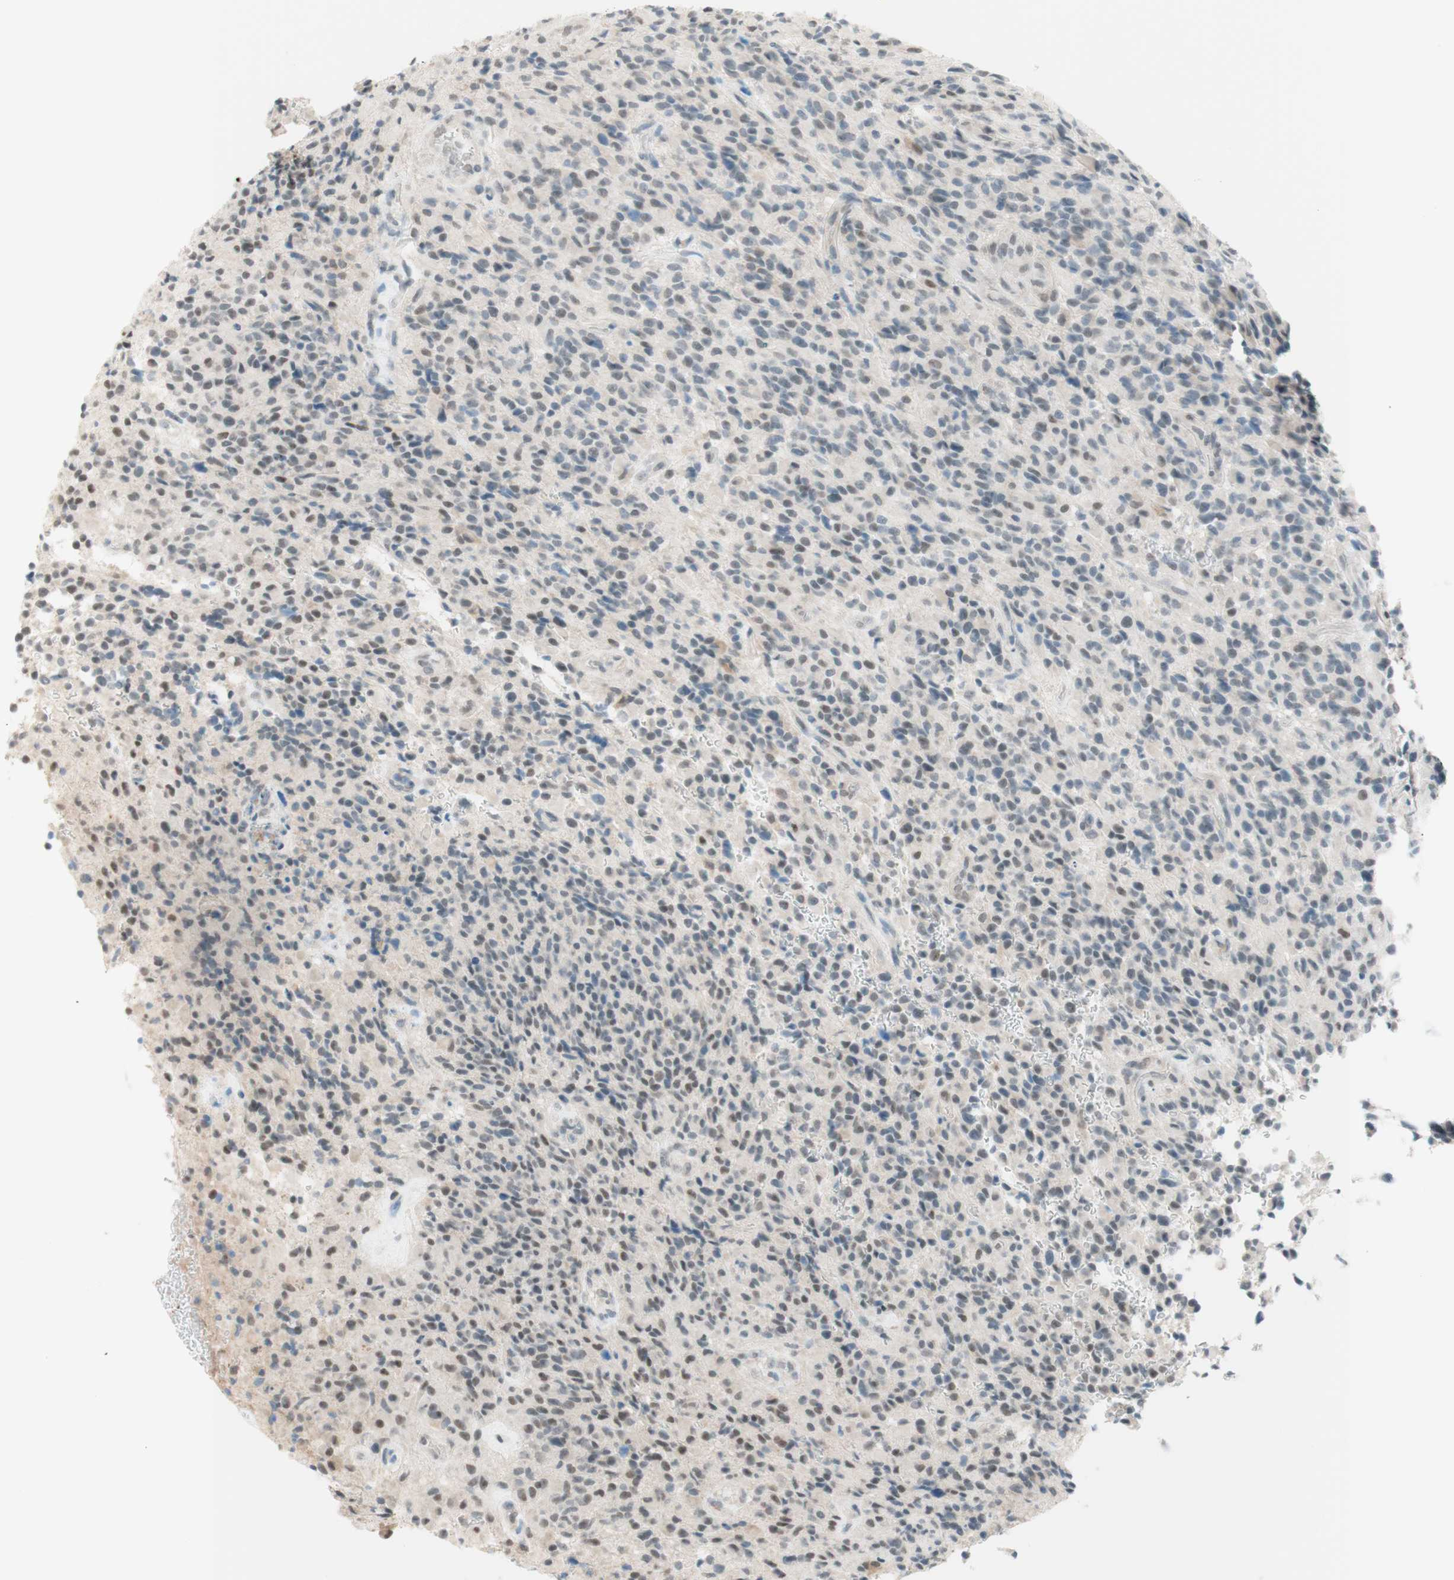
{"staining": {"intensity": "weak", "quantity": "<25%", "location": "nuclear"}, "tissue": "glioma", "cell_type": "Tumor cells", "image_type": "cancer", "snomed": [{"axis": "morphology", "description": "Glioma, malignant, High grade"}, {"axis": "topography", "description": "Brain"}], "caption": "Tumor cells show no significant protein expression in malignant glioma (high-grade). (Stains: DAB (3,3'-diaminobenzidine) immunohistochemistry with hematoxylin counter stain, Microscopy: brightfield microscopy at high magnification).", "gene": "JPH1", "patient": {"sex": "male", "age": 71}}